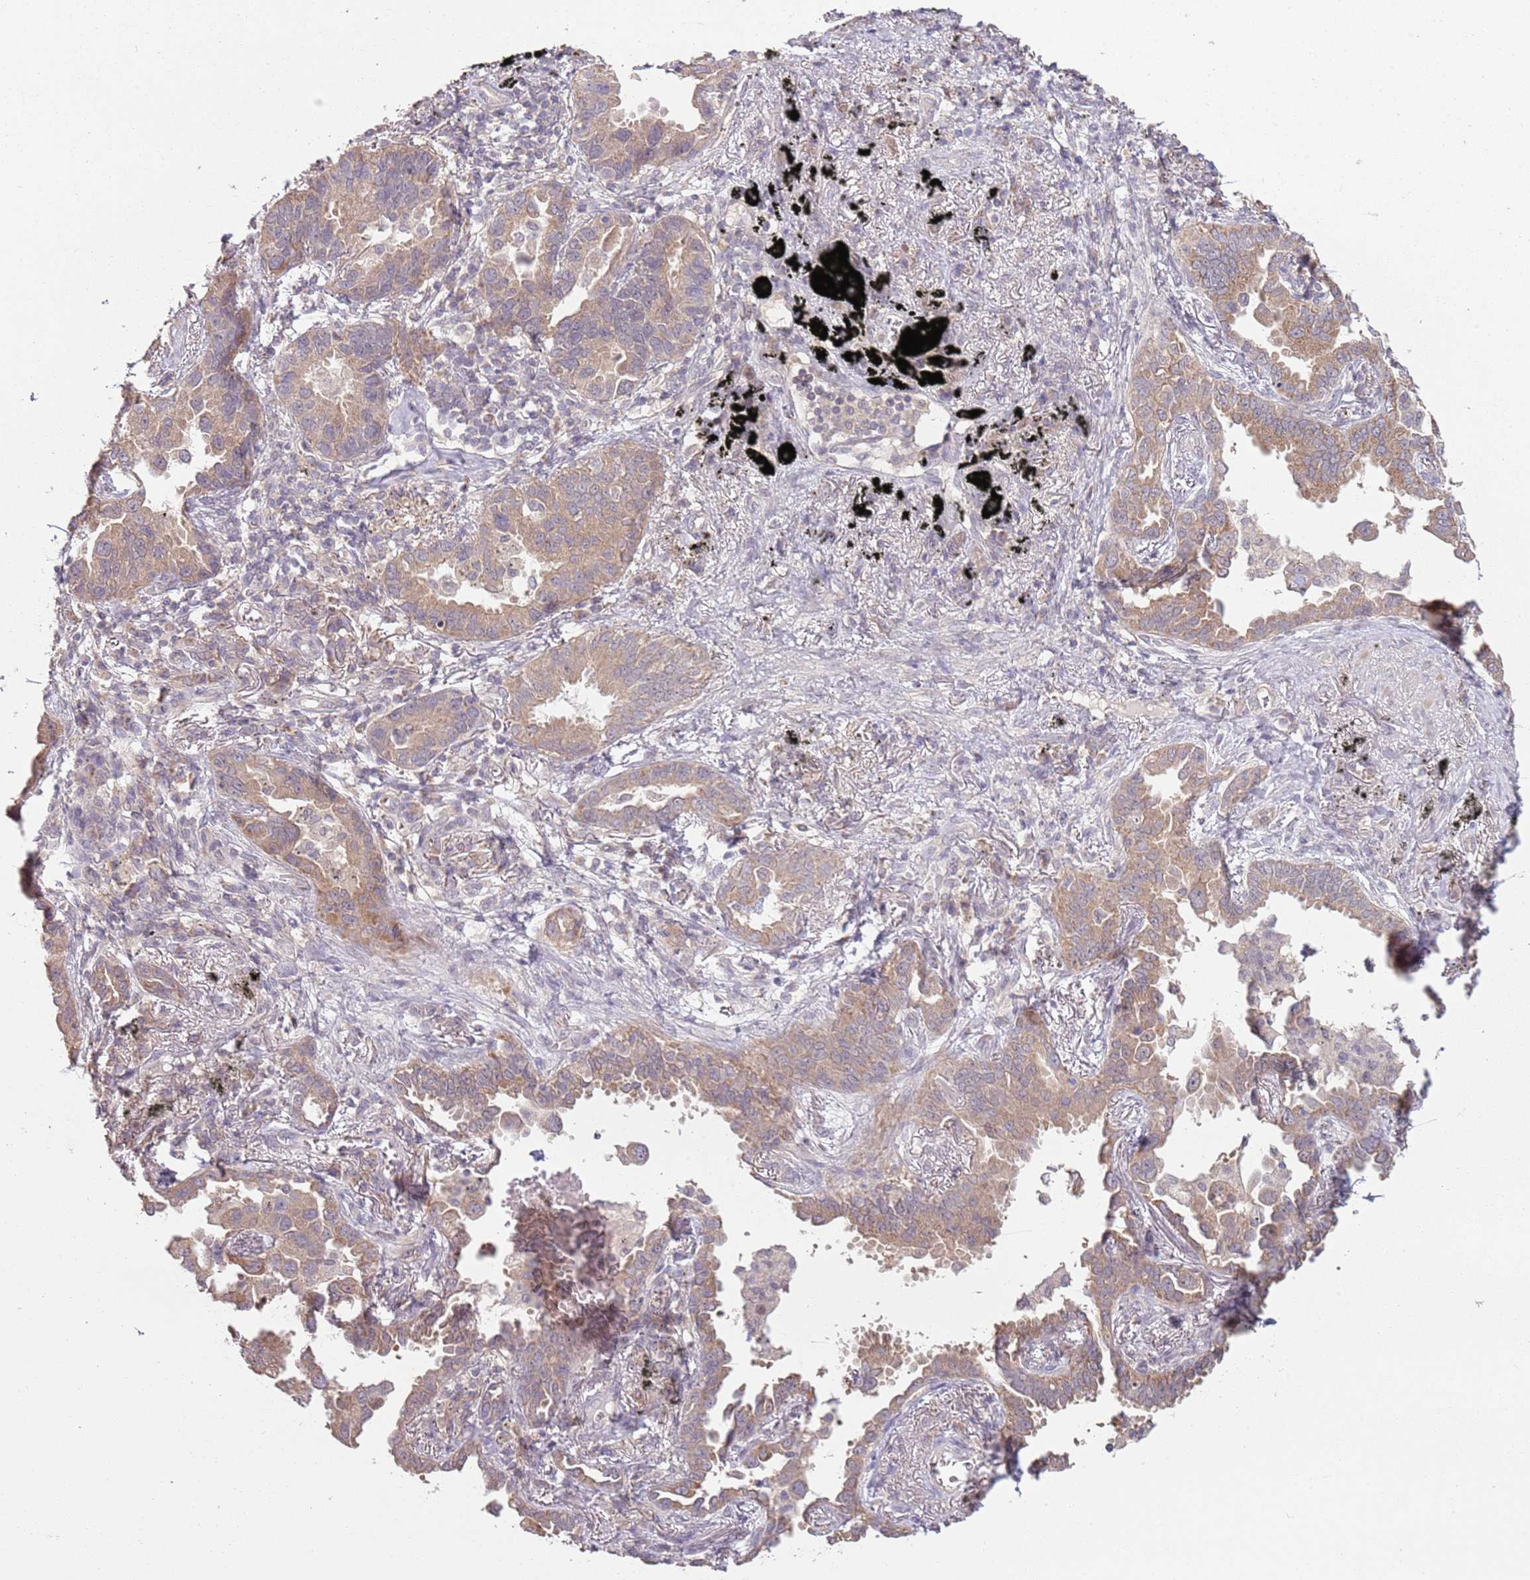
{"staining": {"intensity": "weak", "quantity": ">75%", "location": "cytoplasmic/membranous"}, "tissue": "lung cancer", "cell_type": "Tumor cells", "image_type": "cancer", "snomed": [{"axis": "morphology", "description": "Adenocarcinoma, NOS"}, {"axis": "topography", "description": "Lung"}], "caption": "A micrograph of lung cancer (adenocarcinoma) stained for a protein shows weak cytoplasmic/membranous brown staining in tumor cells. Using DAB (3,3'-diaminobenzidine) (brown) and hematoxylin (blue) stains, captured at high magnification using brightfield microscopy.", "gene": "TEKT4", "patient": {"sex": "male", "age": 67}}